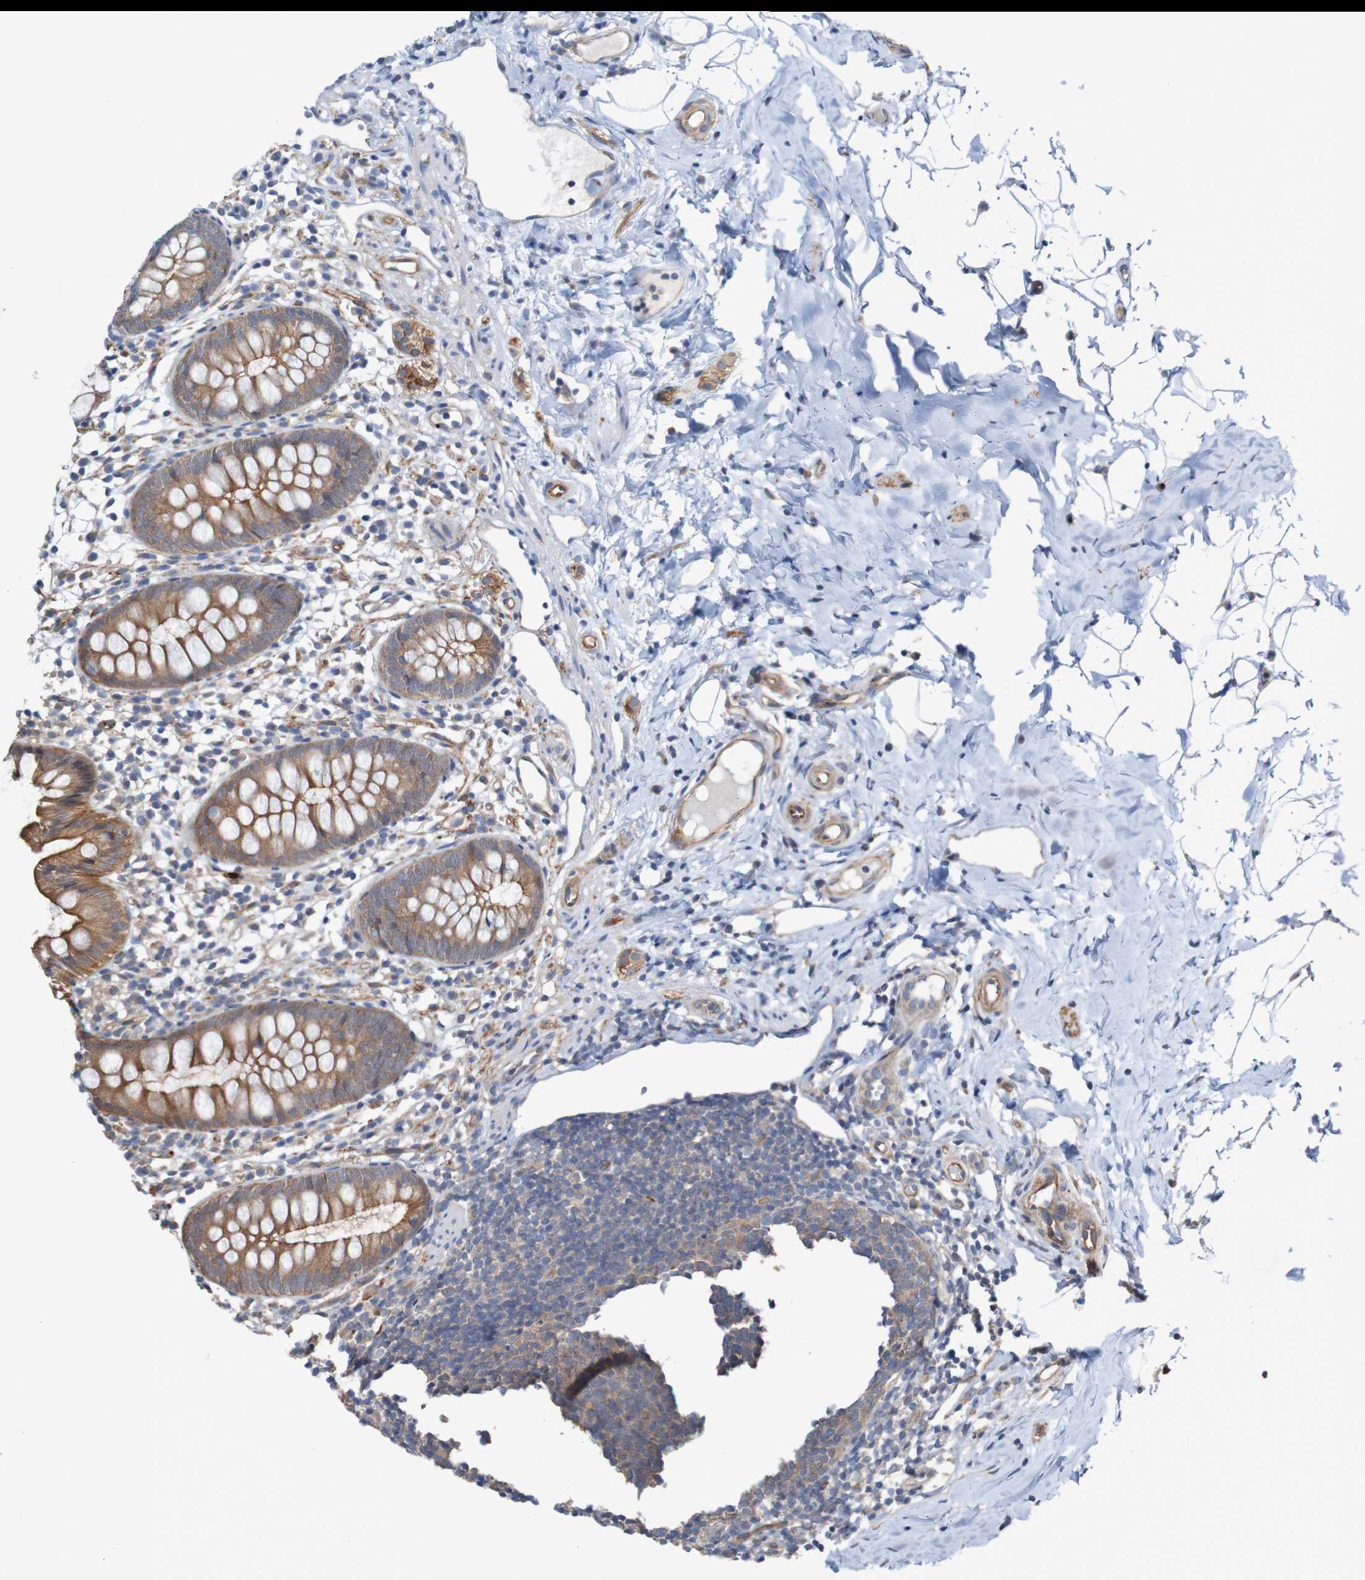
{"staining": {"intensity": "moderate", "quantity": ">75%", "location": "cytoplasmic/membranous"}, "tissue": "appendix", "cell_type": "Glandular cells", "image_type": "normal", "snomed": [{"axis": "morphology", "description": "Normal tissue, NOS"}, {"axis": "topography", "description": "Appendix"}], "caption": "Protein analysis of unremarkable appendix exhibits moderate cytoplasmic/membranous positivity in approximately >75% of glandular cells. (Brightfield microscopy of DAB IHC at high magnification).", "gene": "ST8SIA6", "patient": {"sex": "female", "age": 20}}